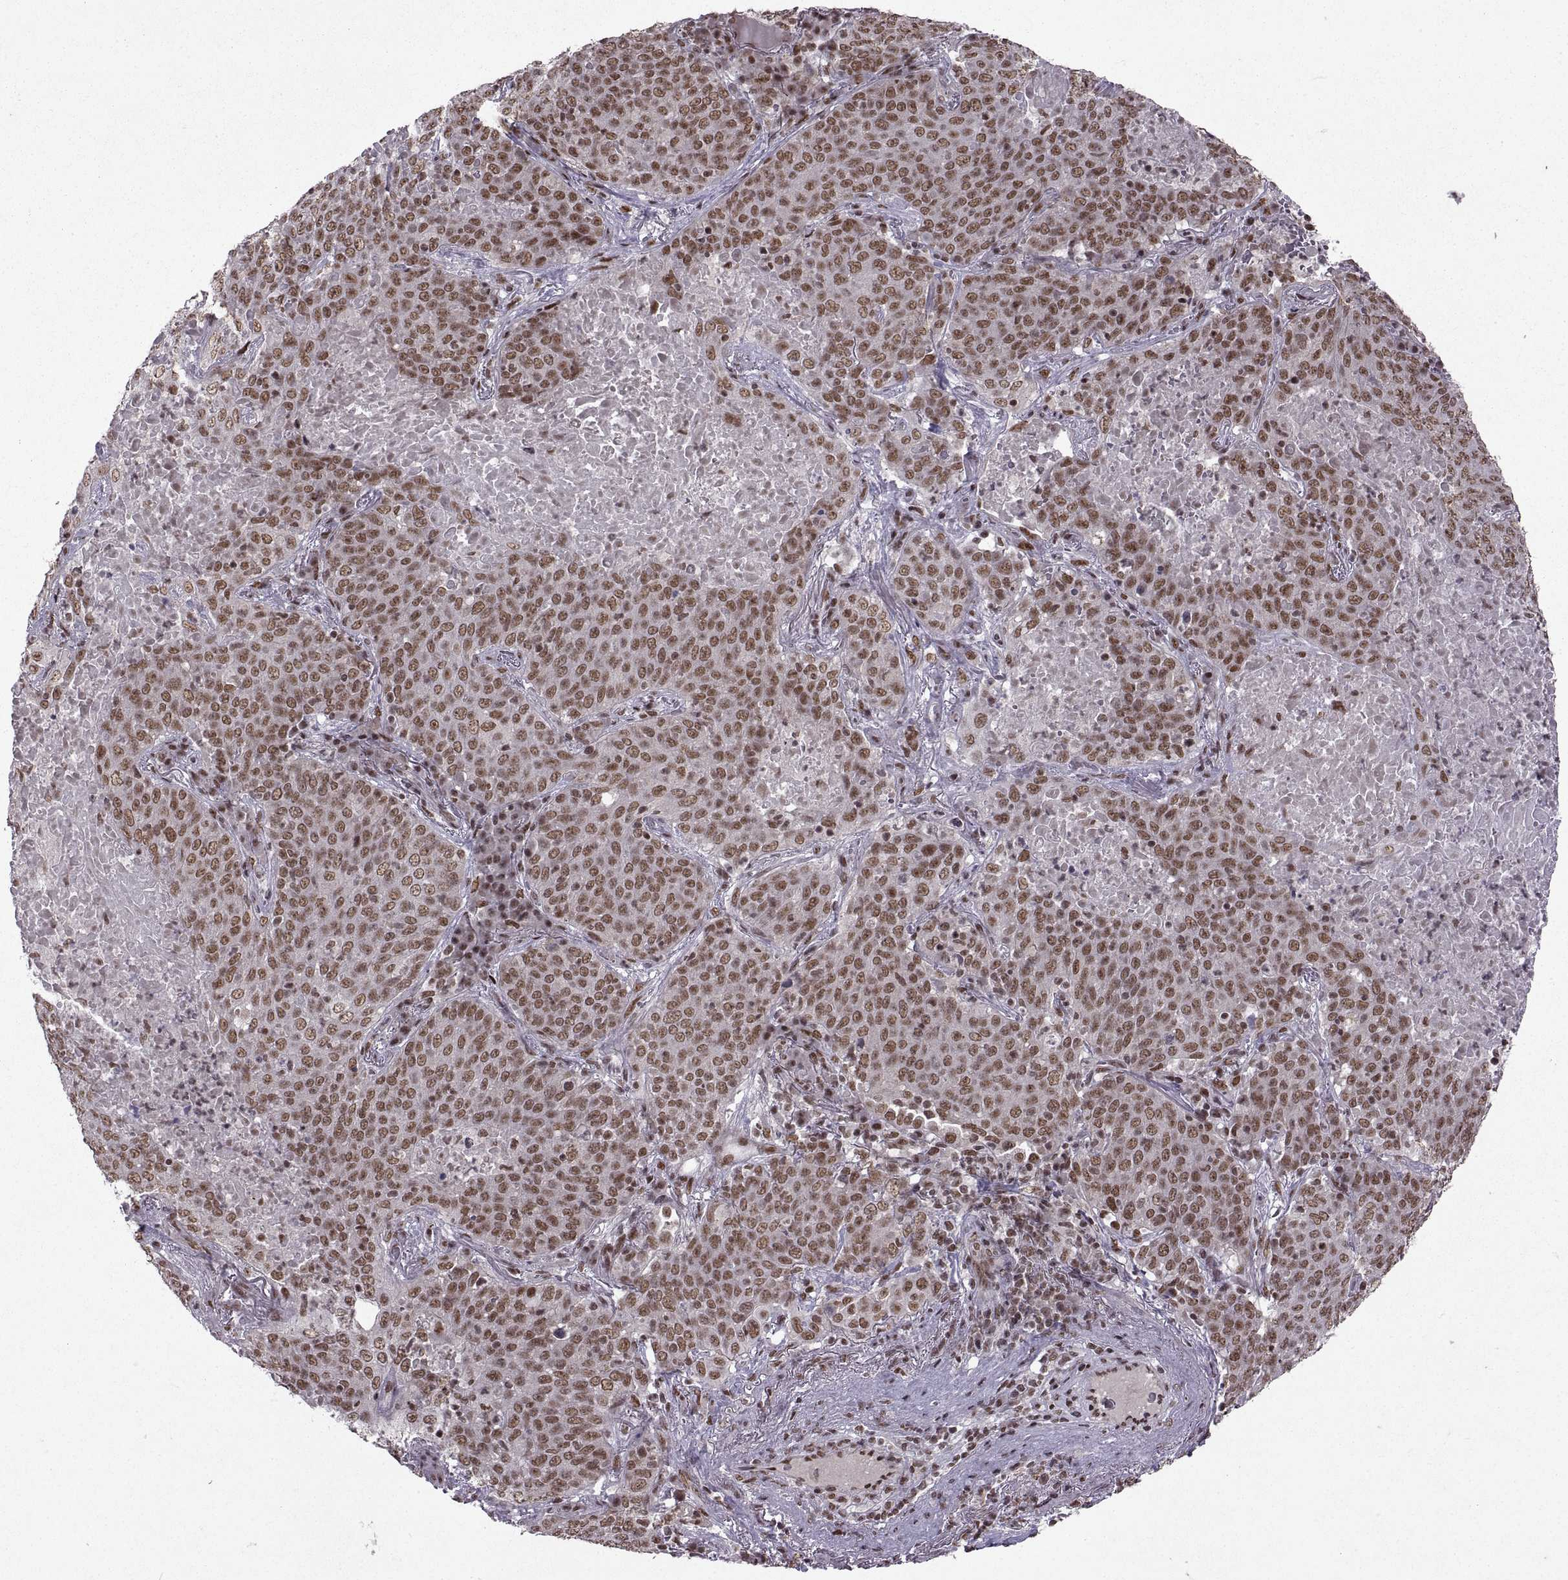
{"staining": {"intensity": "moderate", "quantity": ">75%", "location": "nuclear"}, "tissue": "lung cancer", "cell_type": "Tumor cells", "image_type": "cancer", "snomed": [{"axis": "morphology", "description": "Squamous cell carcinoma, NOS"}, {"axis": "topography", "description": "Lung"}], "caption": "A brown stain highlights moderate nuclear positivity of a protein in human lung cancer (squamous cell carcinoma) tumor cells.", "gene": "MT1E", "patient": {"sex": "male", "age": 82}}